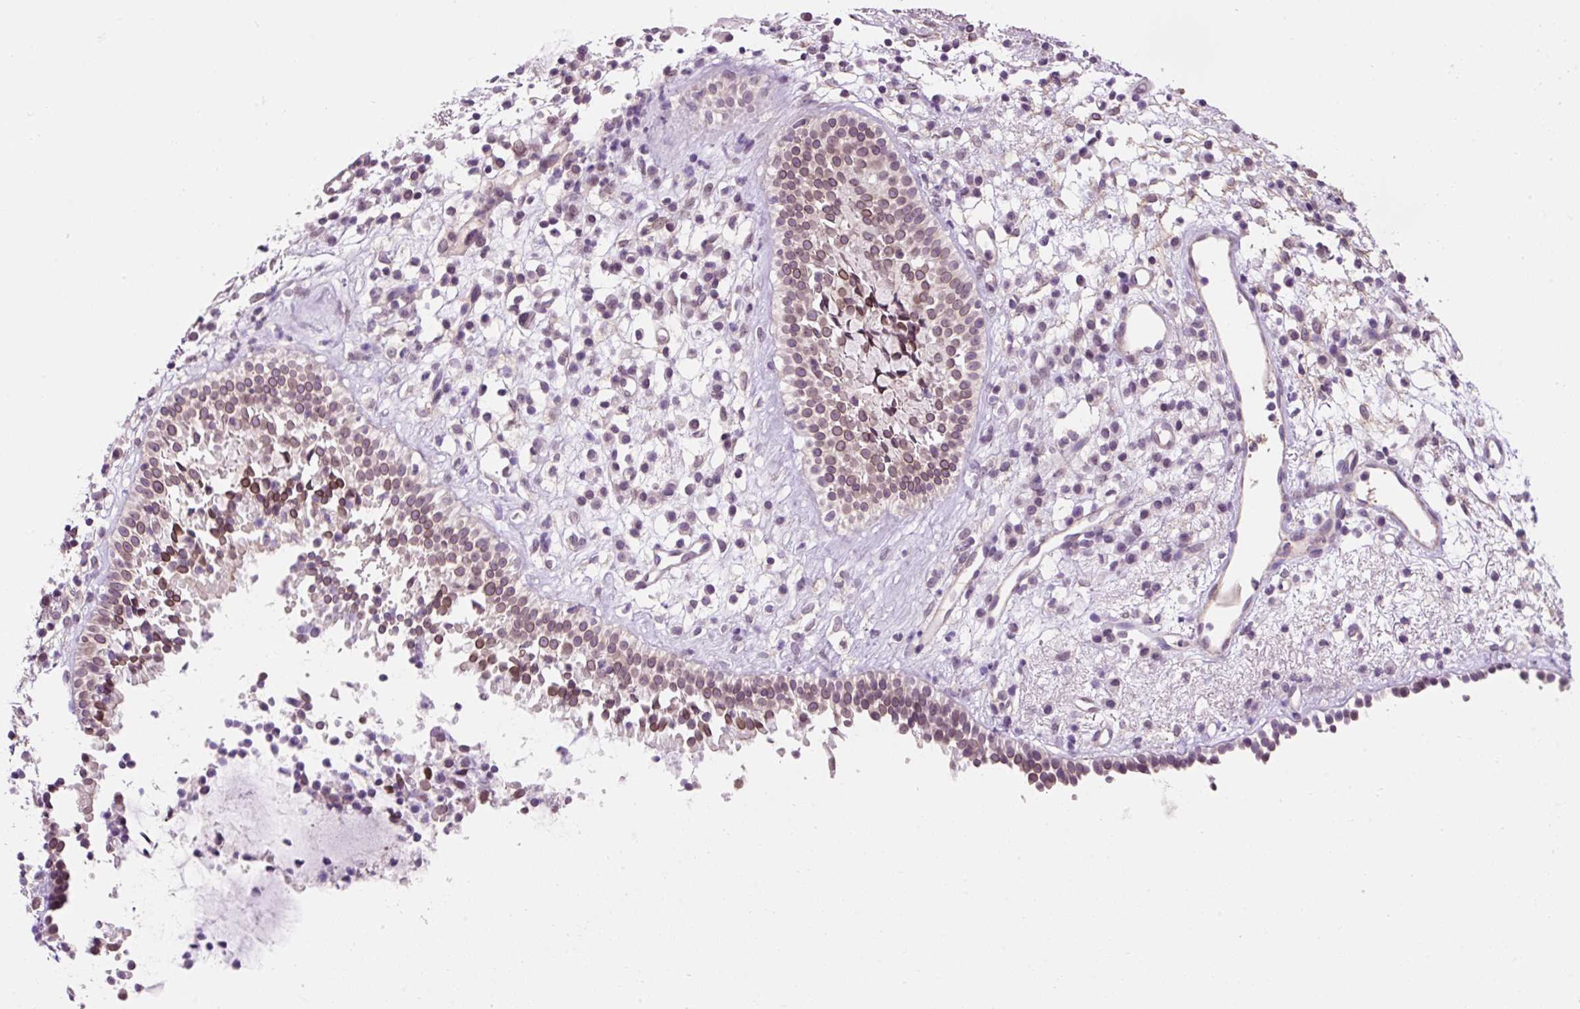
{"staining": {"intensity": "moderate", "quantity": ">75%", "location": "cytoplasmic/membranous,nuclear"}, "tissue": "nasopharynx", "cell_type": "Respiratory epithelial cells", "image_type": "normal", "snomed": [{"axis": "morphology", "description": "Normal tissue, NOS"}, {"axis": "topography", "description": "Nasopharynx"}], "caption": "This is a photomicrograph of IHC staining of benign nasopharynx, which shows moderate expression in the cytoplasmic/membranous,nuclear of respiratory epithelial cells.", "gene": "ZNF610", "patient": {"sex": "male", "age": 21}}